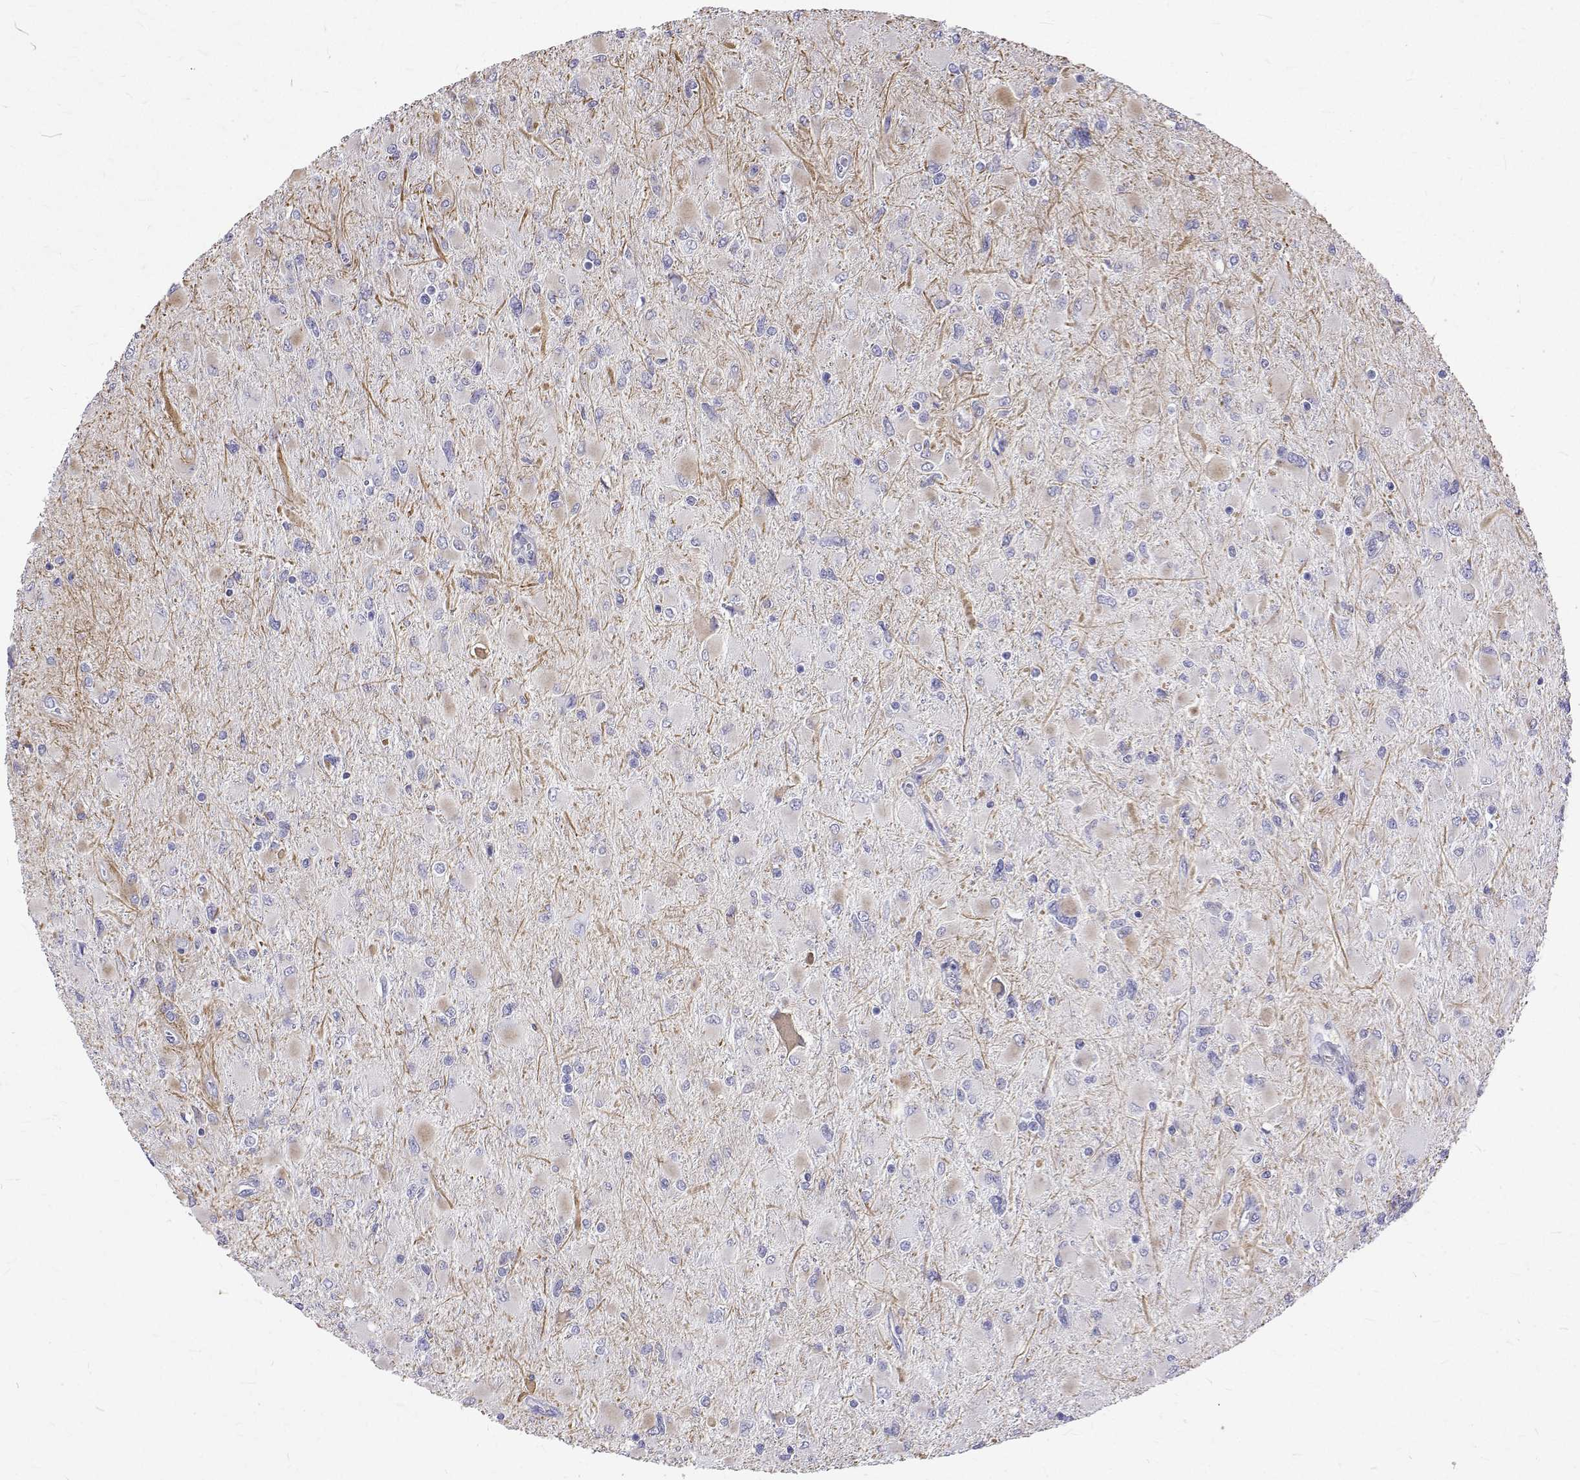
{"staining": {"intensity": "negative", "quantity": "none", "location": "none"}, "tissue": "glioma", "cell_type": "Tumor cells", "image_type": "cancer", "snomed": [{"axis": "morphology", "description": "Glioma, malignant, High grade"}, {"axis": "topography", "description": "Cerebral cortex"}], "caption": "Immunohistochemical staining of high-grade glioma (malignant) exhibits no significant expression in tumor cells.", "gene": "OPRPN", "patient": {"sex": "female", "age": 36}}